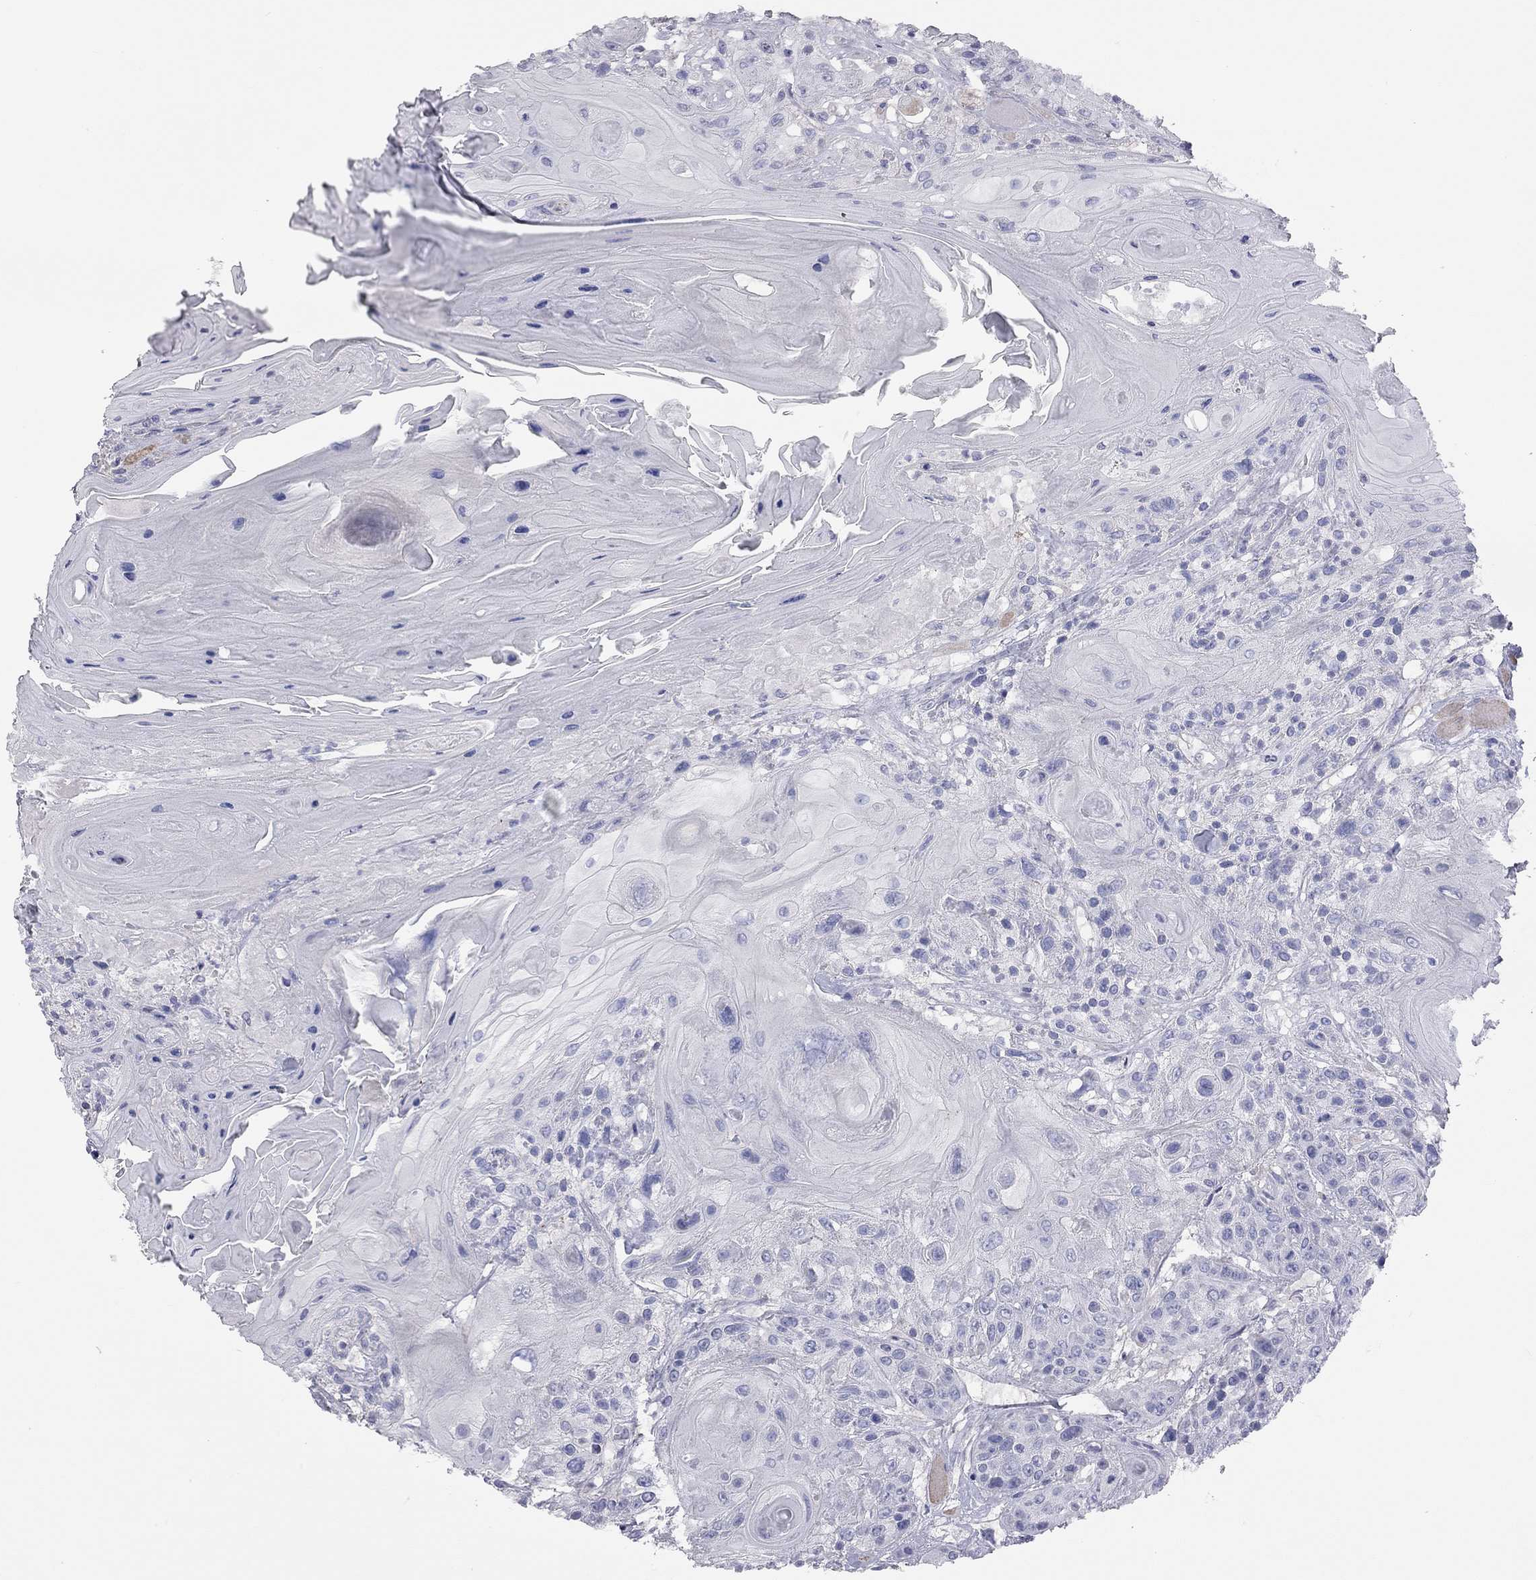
{"staining": {"intensity": "negative", "quantity": "none", "location": "none"}, "tissue": "head and neck cancer", "cell_type": "Tumor cells", "image_type": "cancer", "snomed": [{"axis": "morphology", "description": "Squamous cell carcinoma, NOS"}, {"axis": "topography", "description": "Head-Neck"}], "caption": "A high-resolution photomicrograph shows immunohistochemistry (IHC) staining of squamous cell carcinoma (head and neck), which exhibits no significant positivity in tumor cells. (DAB IHC, high magnification).", "gene": "ADCYAP1", "patient": {"sex": "female", "age": 59}}